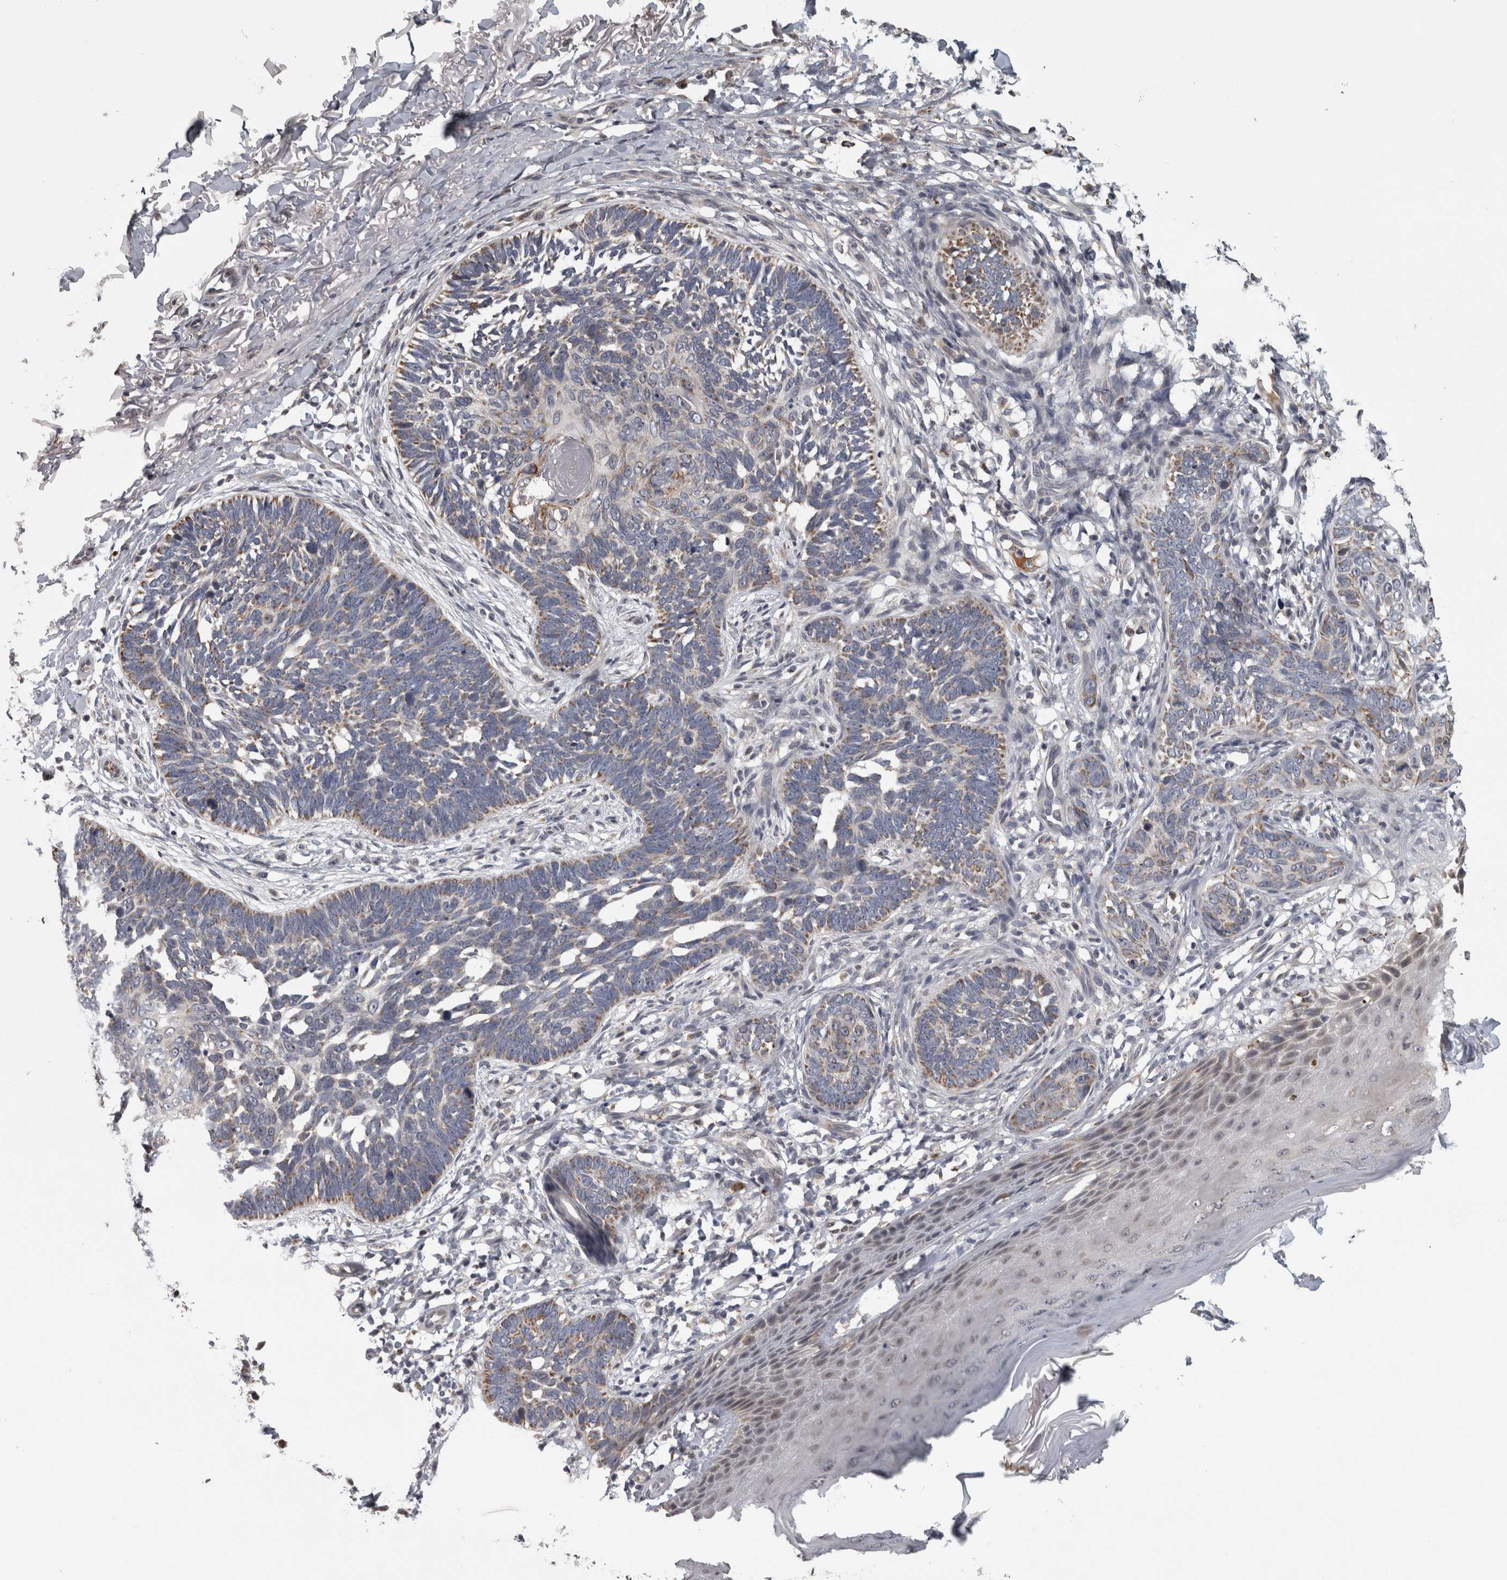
{"staining": {"intensity": "moderate", "quantity": "<25%", "location": "cytoplasmic/membranous"}, "tissue": "skin cancer", "cell_type": "Tumor cells", "image_type": "cancer", "snomed": [{"axis": "morphology", "description": "Normal tissue, NOS"}, {"axis": "morphology", "description": "Basal cell carcinoma"}, {"axis": "topography", "description": "Skin"}], "caption": "Protein staining displays moderate cytoplasmic/membranous staining in approximately <25% of tumor cells in skin basal cell carcinoma. The staining was performed using DAB (3,3'-diaminobenzidine), with brown indicating positive protein expression. Nuclei are stained blue with hematoxylin.", "gene": "DBT", "patient": {"sex": "male", "age": 77}}